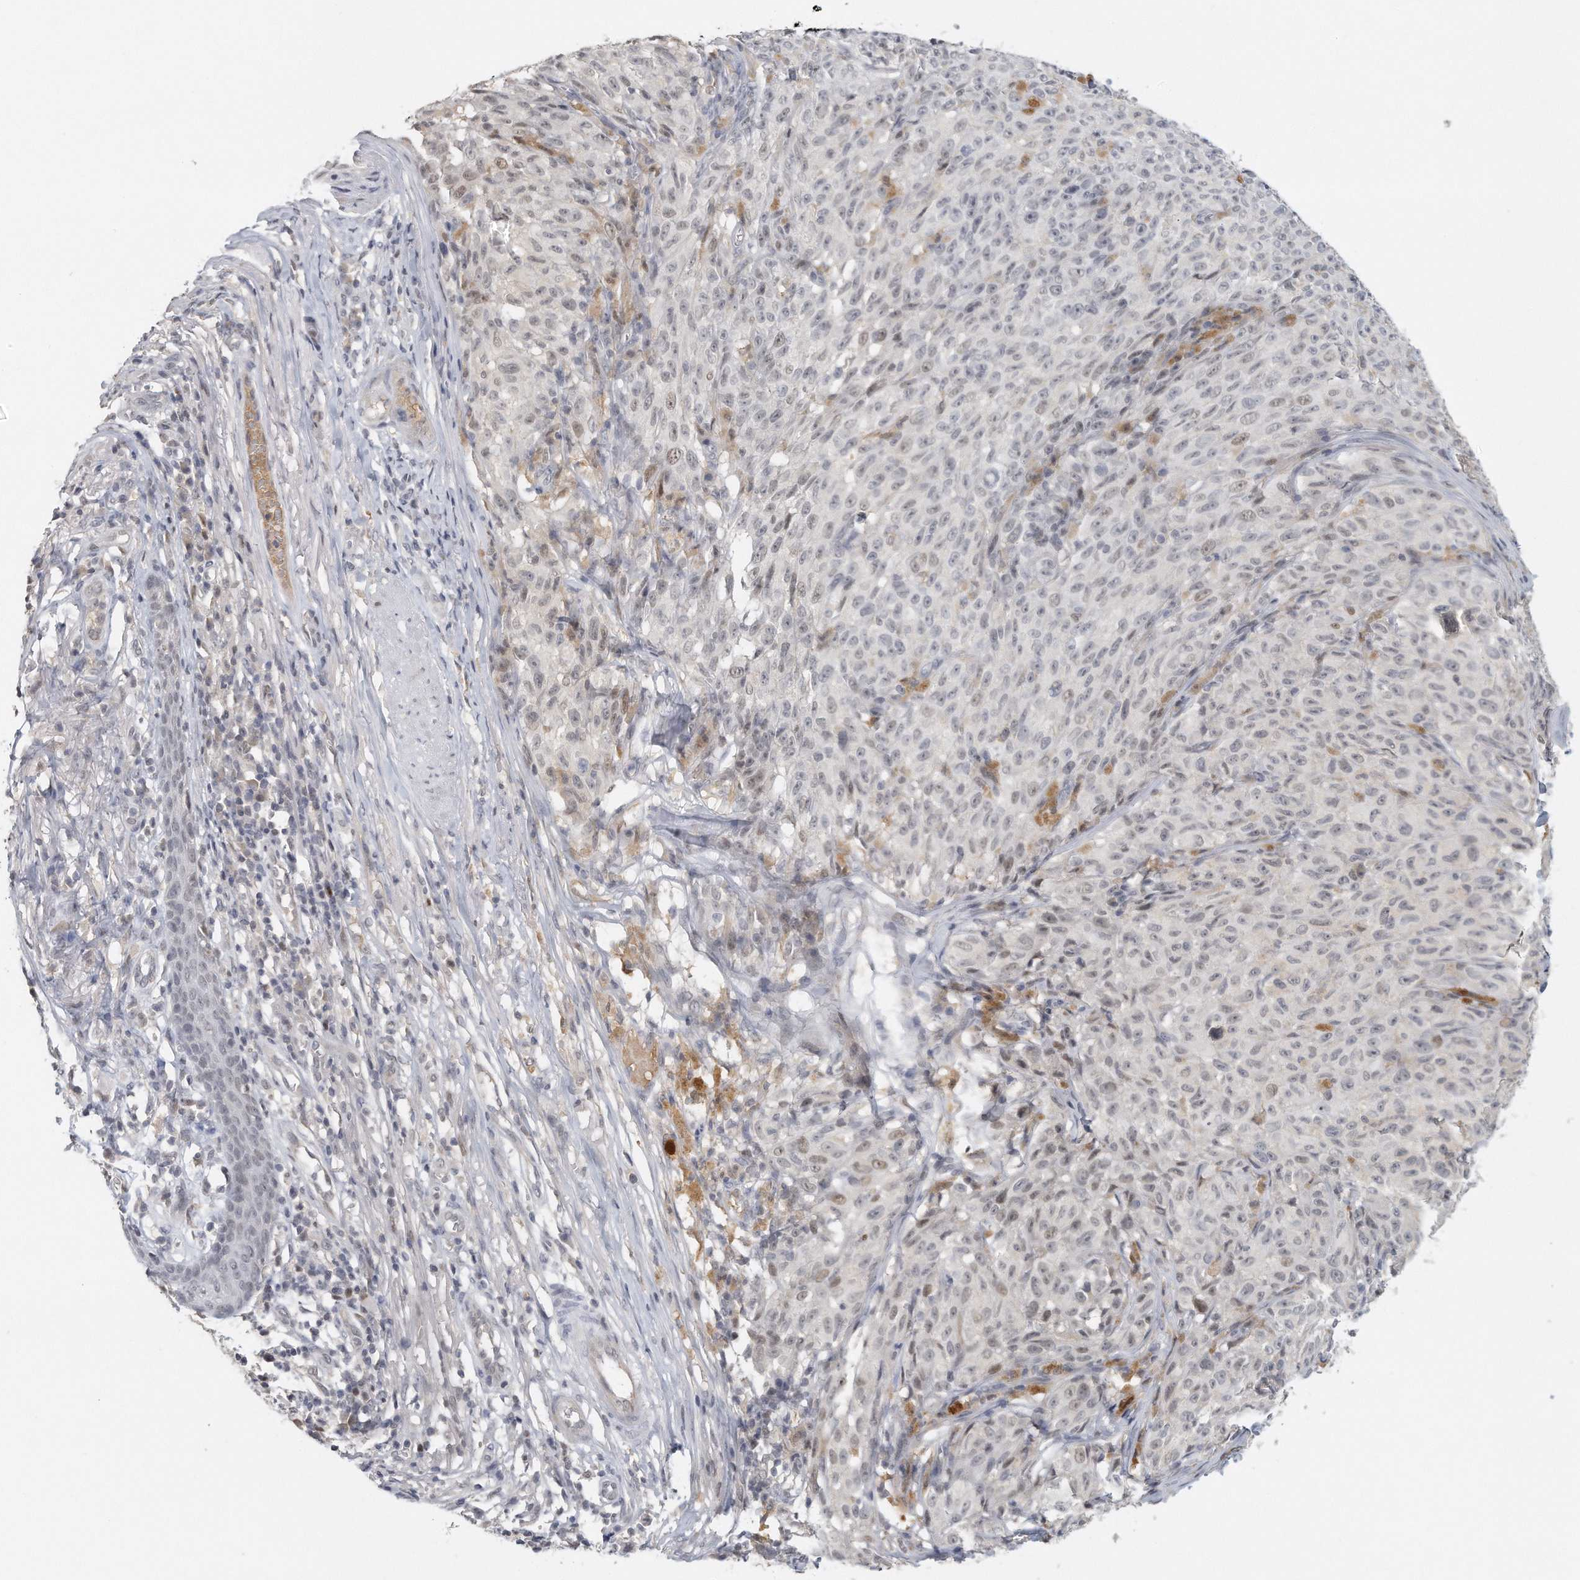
{"staining": {"intensity": "weak", "quantity": "25%-75%", "location": "nuclear"}, "tissue": "melanoma", "cell_type": "Tumor cells", "image_type": "cancer", "snomed": [{"axis": "morphology", "description": "Malignant melanoma, NOS"}, {"axis": "topography", "description": "Skin"}], "caption": "DAB (3,3'-diaminobenzidine) immunohistochemical staining of melanoma reveals weak nuclear protein expression in approximately 25%-75% of tumor cells. (IHC, brightfield microscopy, high magnification).", "gene": "DDX43", "patient": {"sex": "female", "age": 82}}